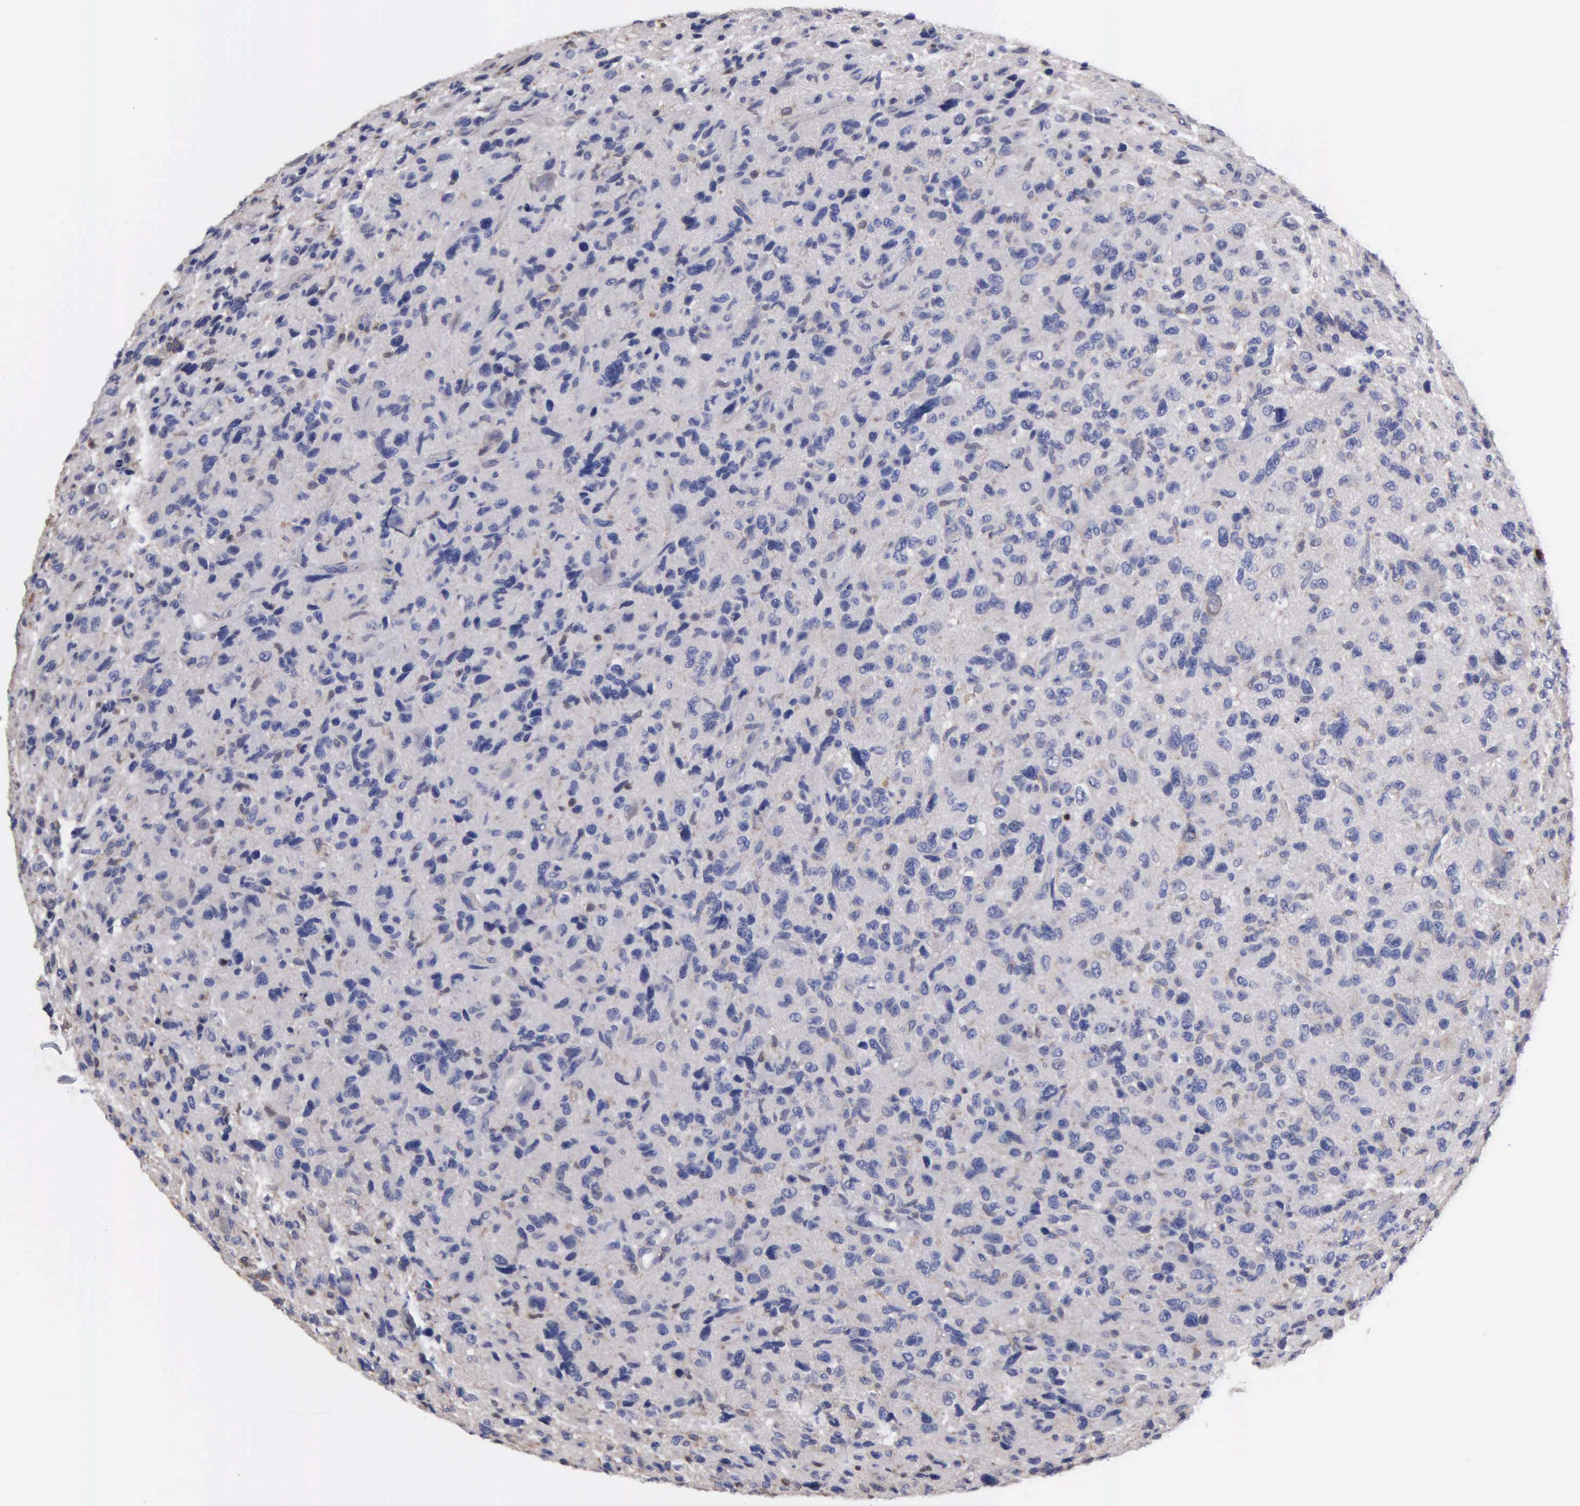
{"staining": {"intensity": "negative", "quantity": "none", "location": "none"}, "tissue": "glioma", "cell_type": "Tumor cells", "image_type": "cancer", "snomed": [{"axis": "morphology", "description": "Glioma, malignant, High grade"}, {"axis": "topography", "description": "Brain"}], "caption": "Image shows no significant protein positivity in tumor cells of malignant high-grade glioma.", "gene": "G6PD", "patient": {"sex": "female", "age": 60}}